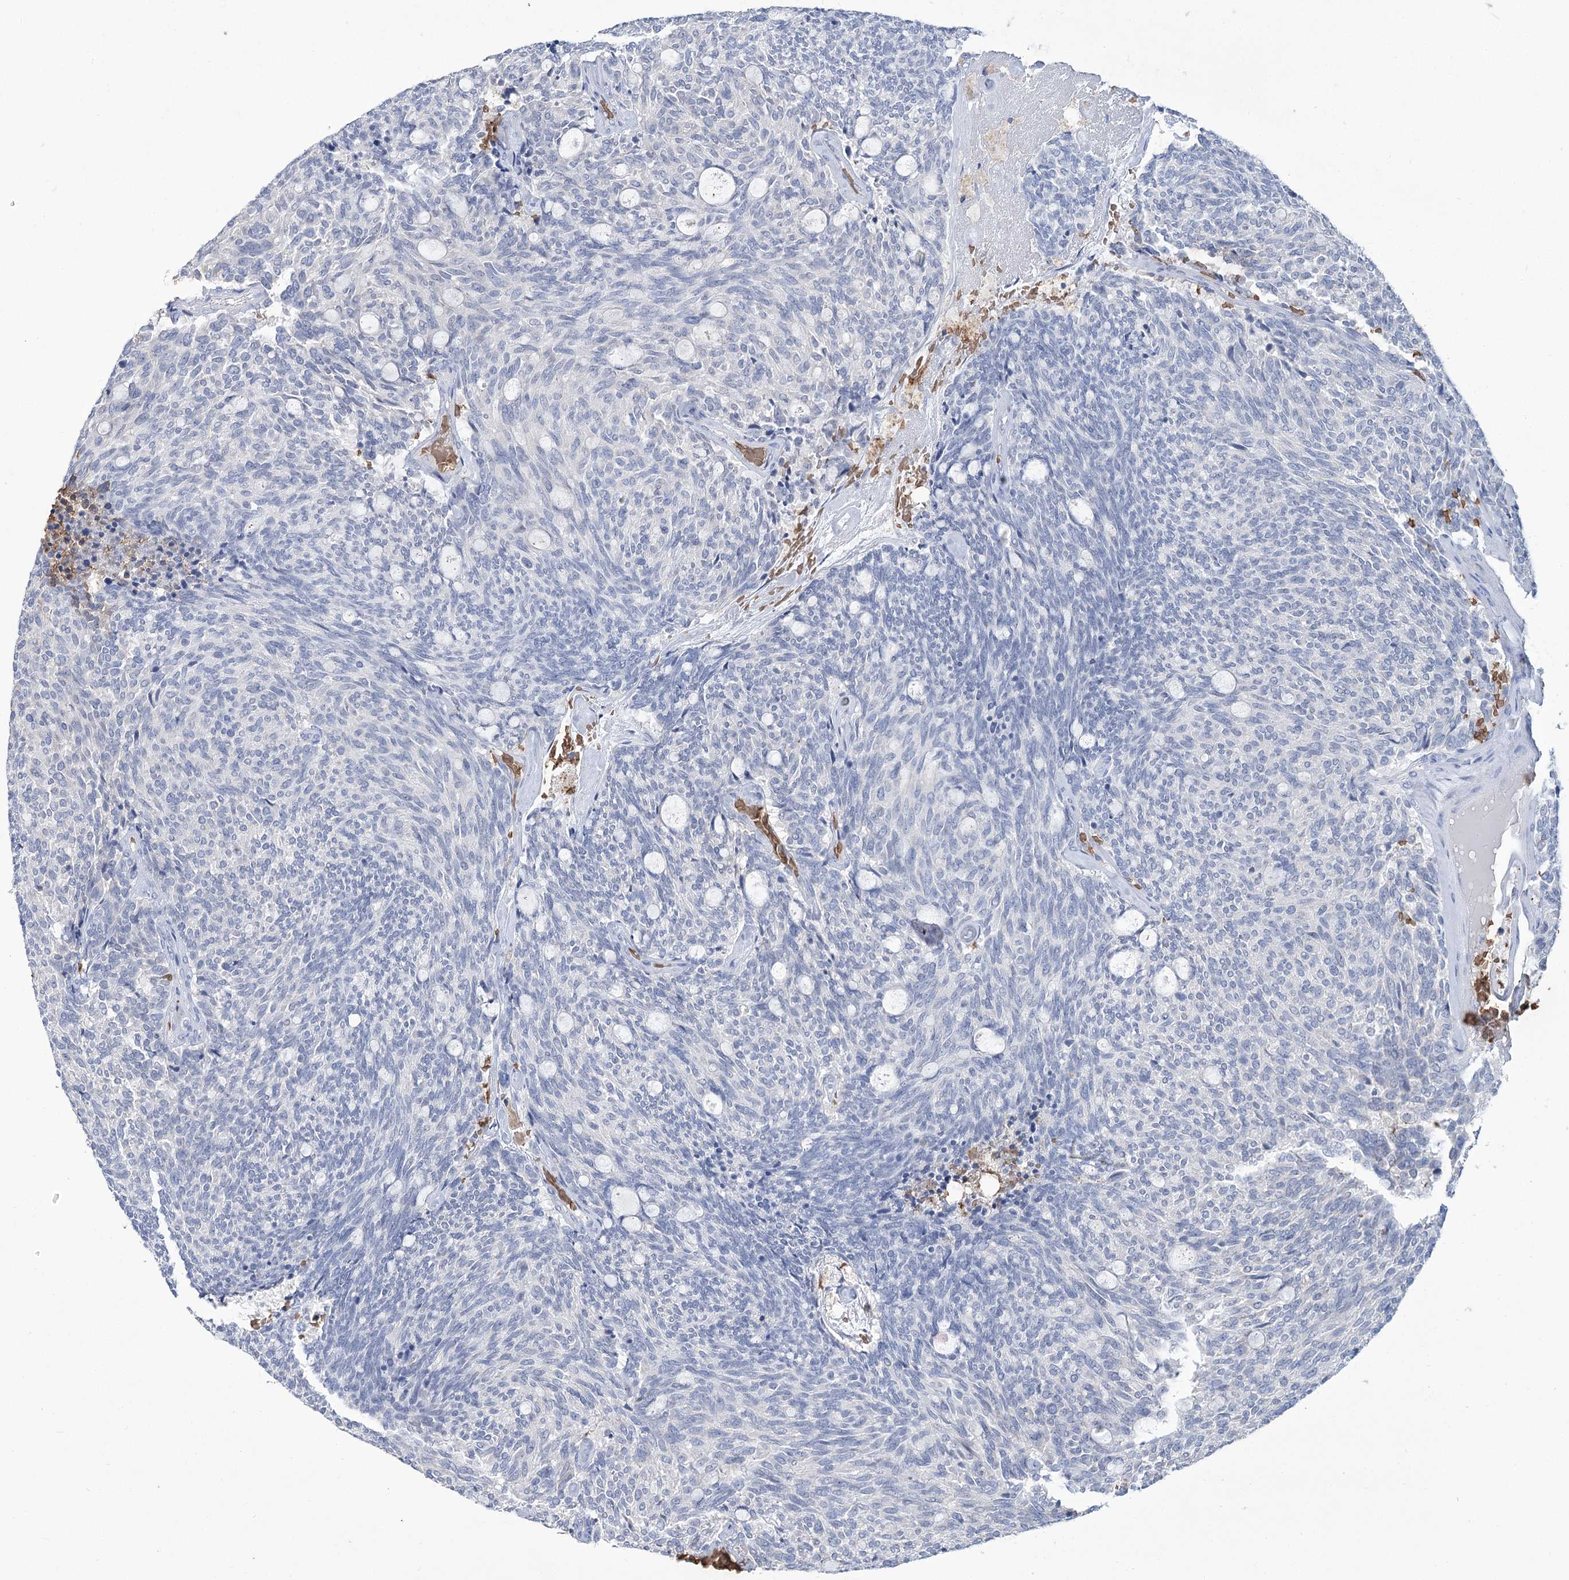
{"staining": {"intensity": "negative", "quantity": "none", "location": "none"}, "tissue": "carcinoid", "cell_type": "Tumor cells", "image_type": "cancer", "snomed": [{"axis": "morphology", "description": "Carcinoid, malignant, NOS"}, {"axis": "topography", "description": "Pancreas"}], "caption": "Tumor cells show no significant protein positivity in malignant carcinoid. (Brightfield microscopy of DAB (3,3'-diaminobenzidine) immunohistochemistry (IHC) at high magnification).", "gene": "HBA1", "patient": {"sex": "female", "age": 54}}